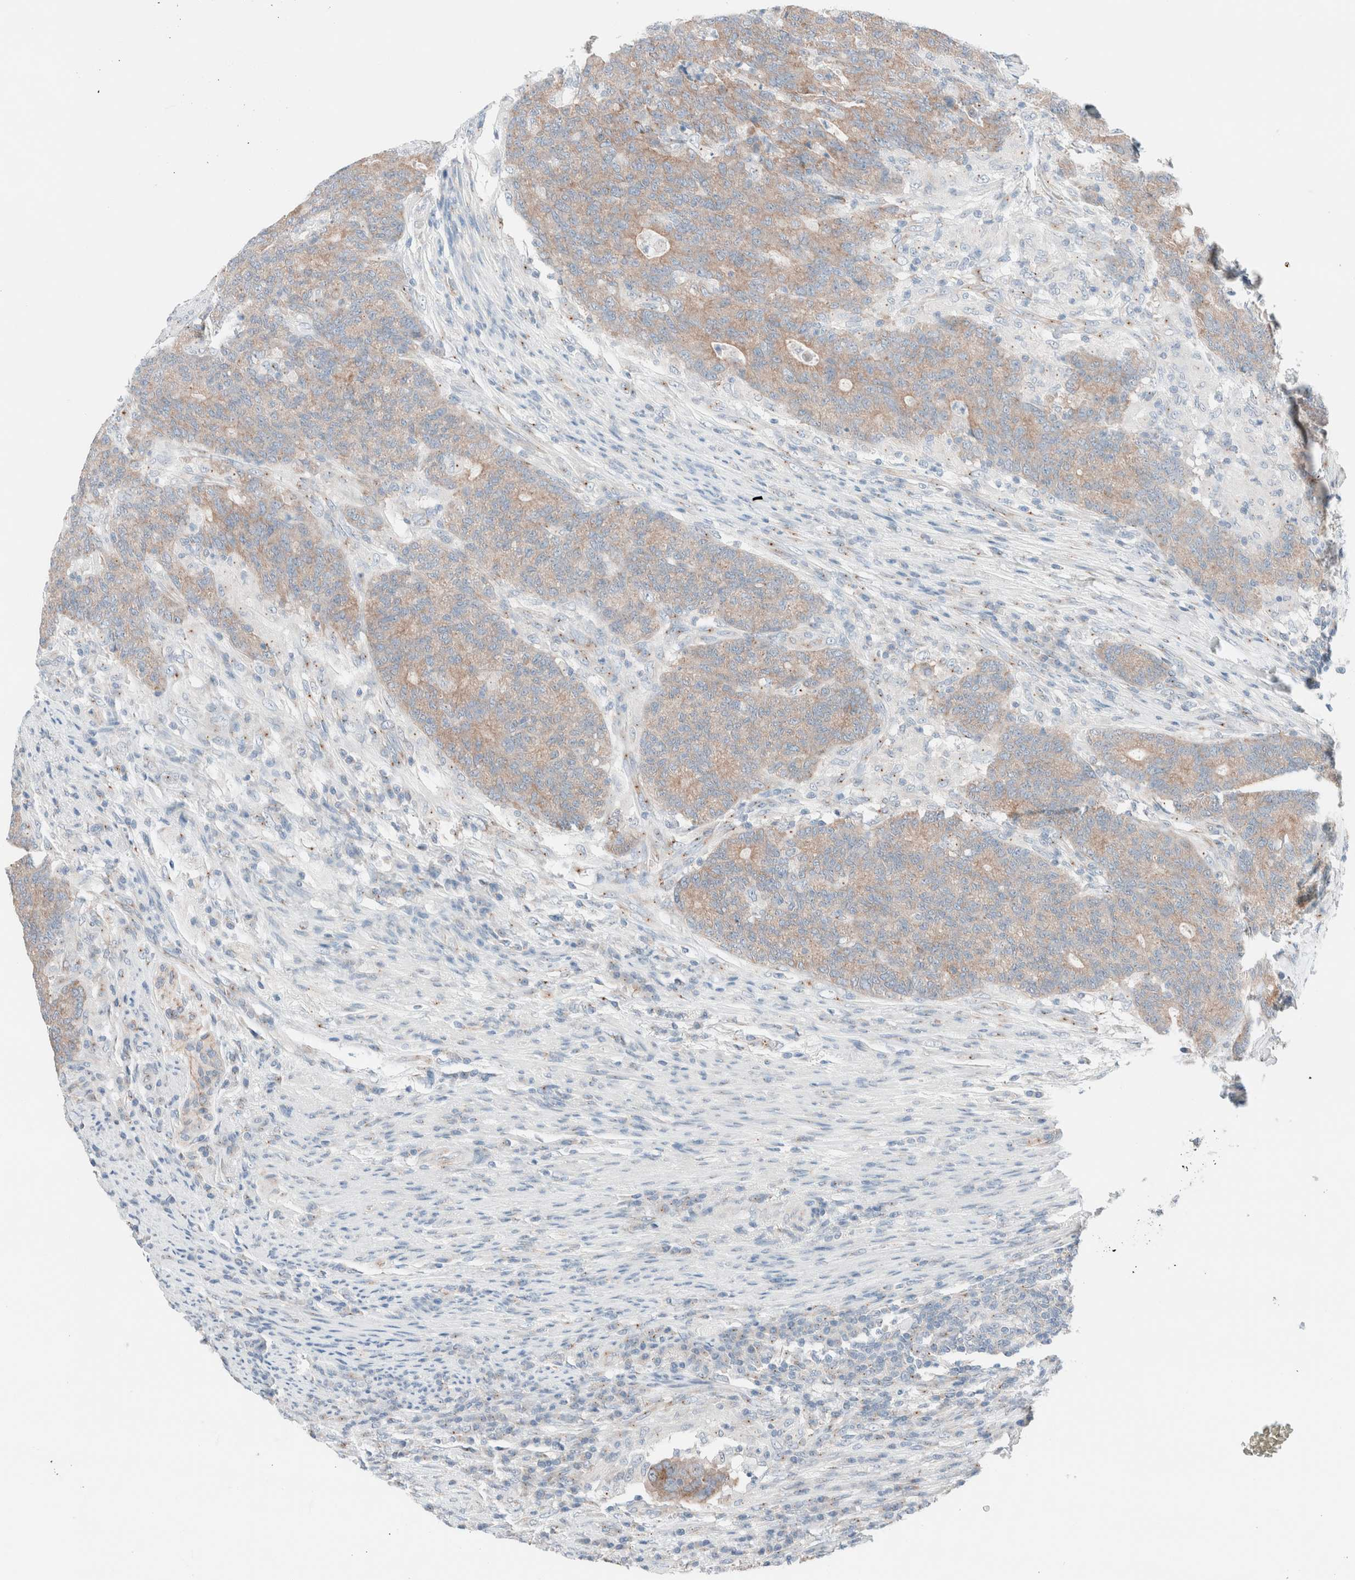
{"staining": {"intensity": "moderate", "quantity": ">75%", "location": "cytoplasmic/membranous"}, "tissue": "colorectal cancer", "cell_type": "Tumor cells", "image_type": "cancer", "snomed": [{"axis": "morphology", "description": "Normal tissue, NOS"}, {"axis": "morphology", "description": "Adenocarcinoma, NOS"}, {"axis": "topography", "description": "Colon"}], "caption": "The micrograph exhibits a brown stain indicating the presence of a protein in the cytoplasmic/membranous of tumor cells in adenocarcinoma (colorectal). (DAB = brown stain, brightfield microscopy at high magnification).", "gene": "CASC3", "patient": {"sex": "female", "age": 75}}